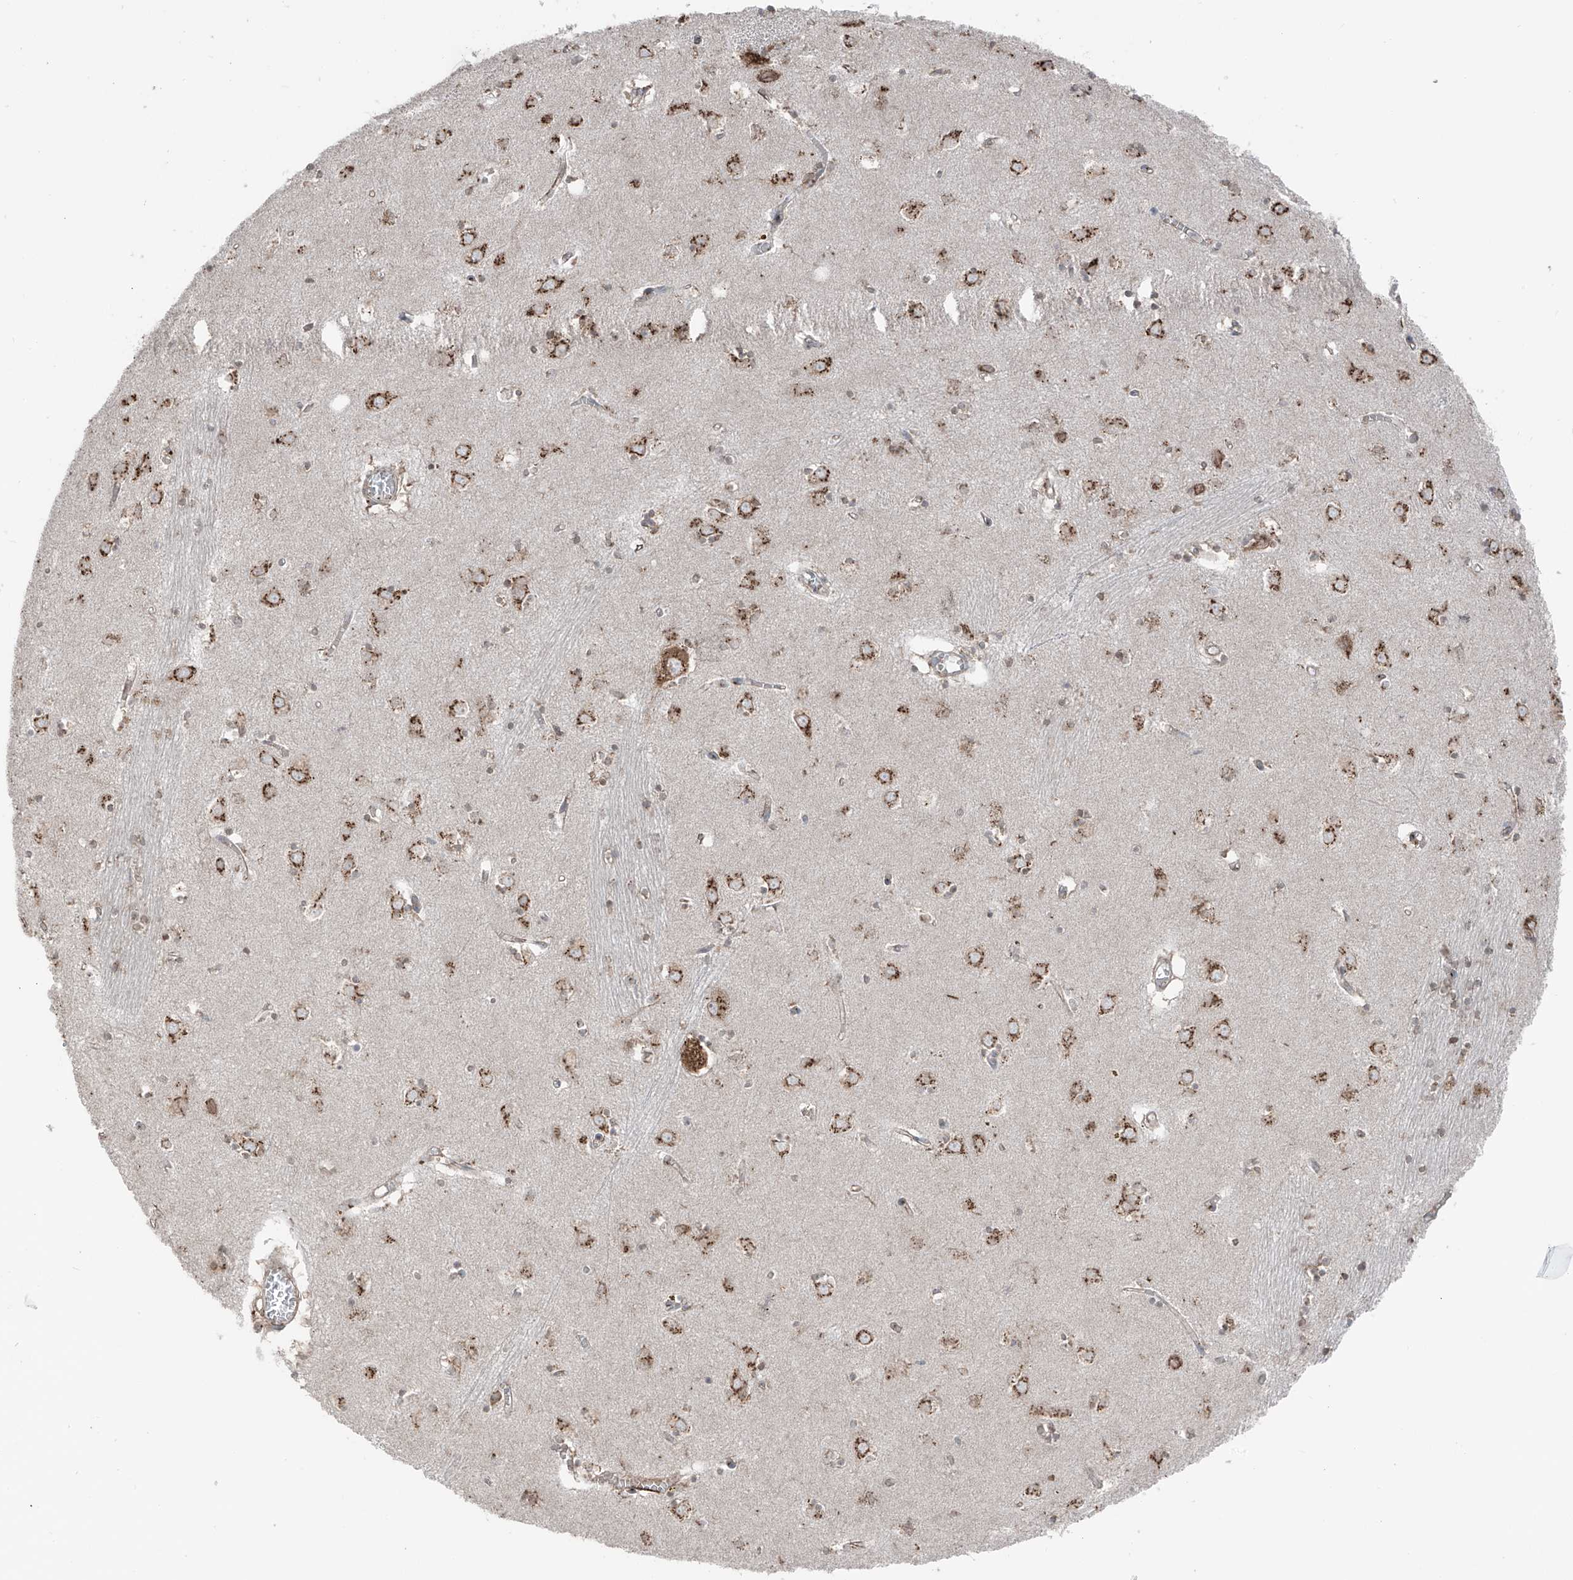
{"staining": {"intensity": "moderate", "quantity": "25%-75%", "location": "cytoplasmic/membranous"}, "tissue": "caudate", "cell_type": "Glial cells", "image_type": "normal", "snomed": [{"axis": "morphology", "description": "Normal tissue, NOS"}, {"axis": "topography", "description": "Lateral ventricle wall"}], "caption": "Protein staining of normal caudate displays moderate cytoplasmic/membranous staining in about 25%-75% of glial cells.", "gene": "ERLEC1", "patient": {"sex": "male", "age": 70}}